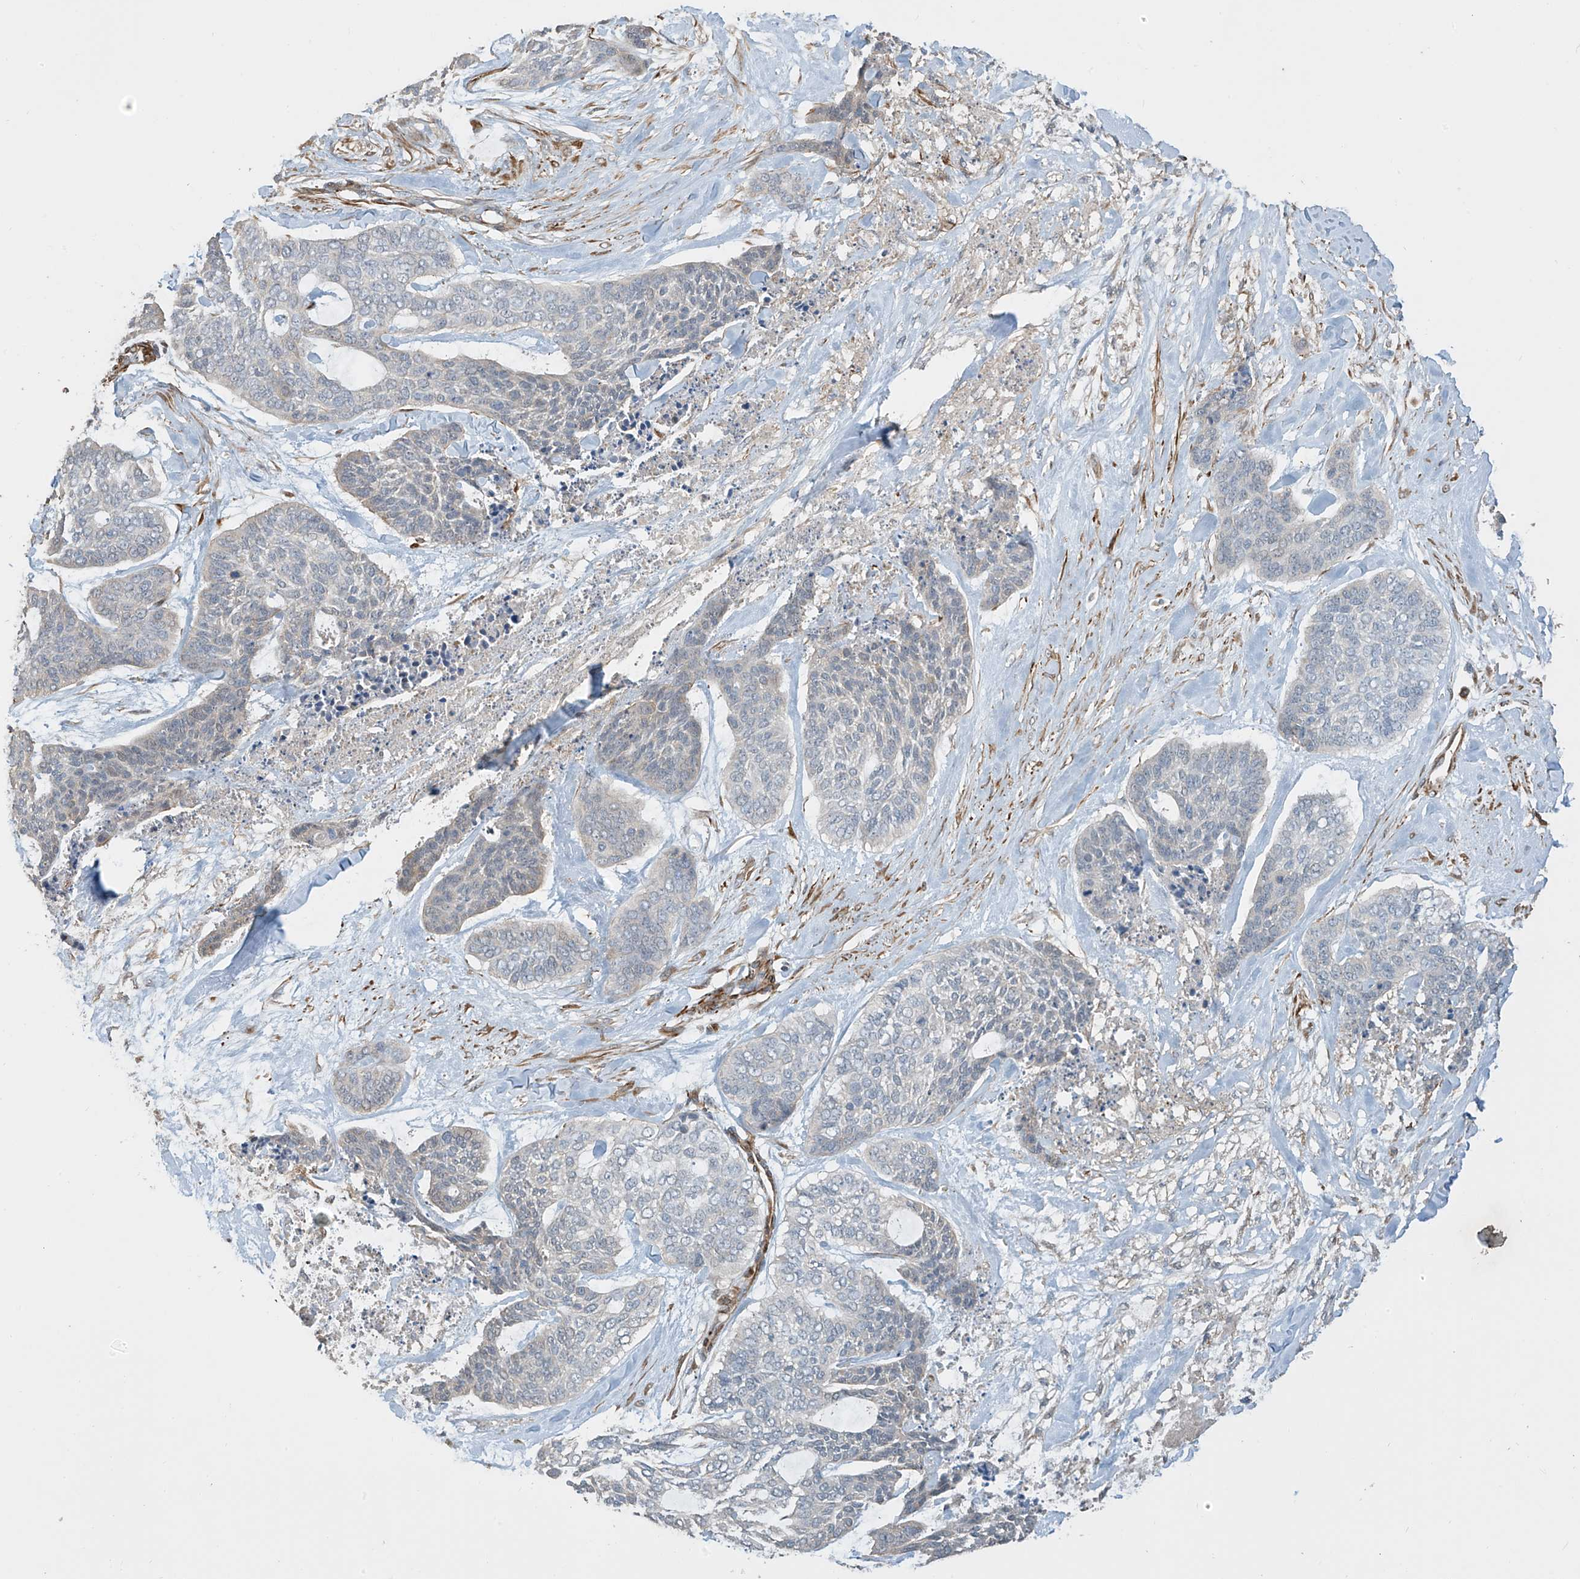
{"staining": {"intensity": "negative", "quantity": "none", "location": "none"}, "tissue": "skin cancer", "cell_type": "Tumor cells", "image_type": "cancer", "snomed": [{"axis": "morphology", "description": "Basal cell carcinoma"}, {"axis": "topography", "description": "Skin"}], "caption": "Immunohistochemistry histopathology image of human skin cancer stained for a protein (brown), which demonstrates no expression in tumor cells. (Stains: DAB IHC with hematoxylin counter stain, Microscopy: brightfield microscopy at high magnification).", "gene": "SH3BGRL3", "patient": {"sex": "female", "age": 64}}